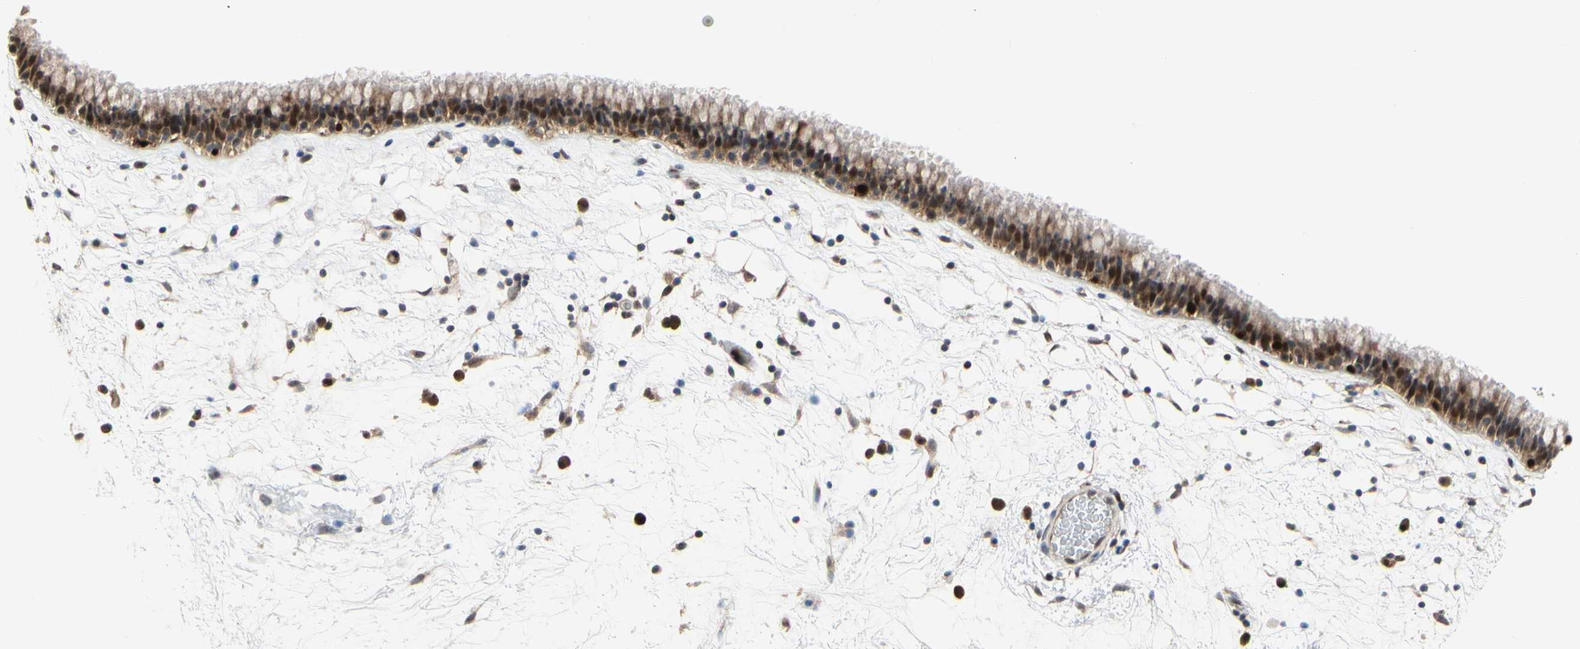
{"staining": {"intensity": "moderate", "quantity": ">75%", "location": "cytoplasmic/membranous,nuclear"}, "tissue": "nasopharynx", "cell_type": "Respiratory epithelial cells", "image_type": "normal", "snomed": [{"axis": "morphology", "description": "Normal tissue, NOS"}, {"axis": "morphology", "description": "Inflammation, NOS"}, {"axis": "topography", "description": "Nasopharynx"}], "caption": "A medium amount of moderate cytoplasmic/membranous,nuclear positivity is present in approximately >75% of respiratory epithelial cells in benign nasopharynx.", "gene": "CDK5", "patient": {"sex": "male", "age": 48}}